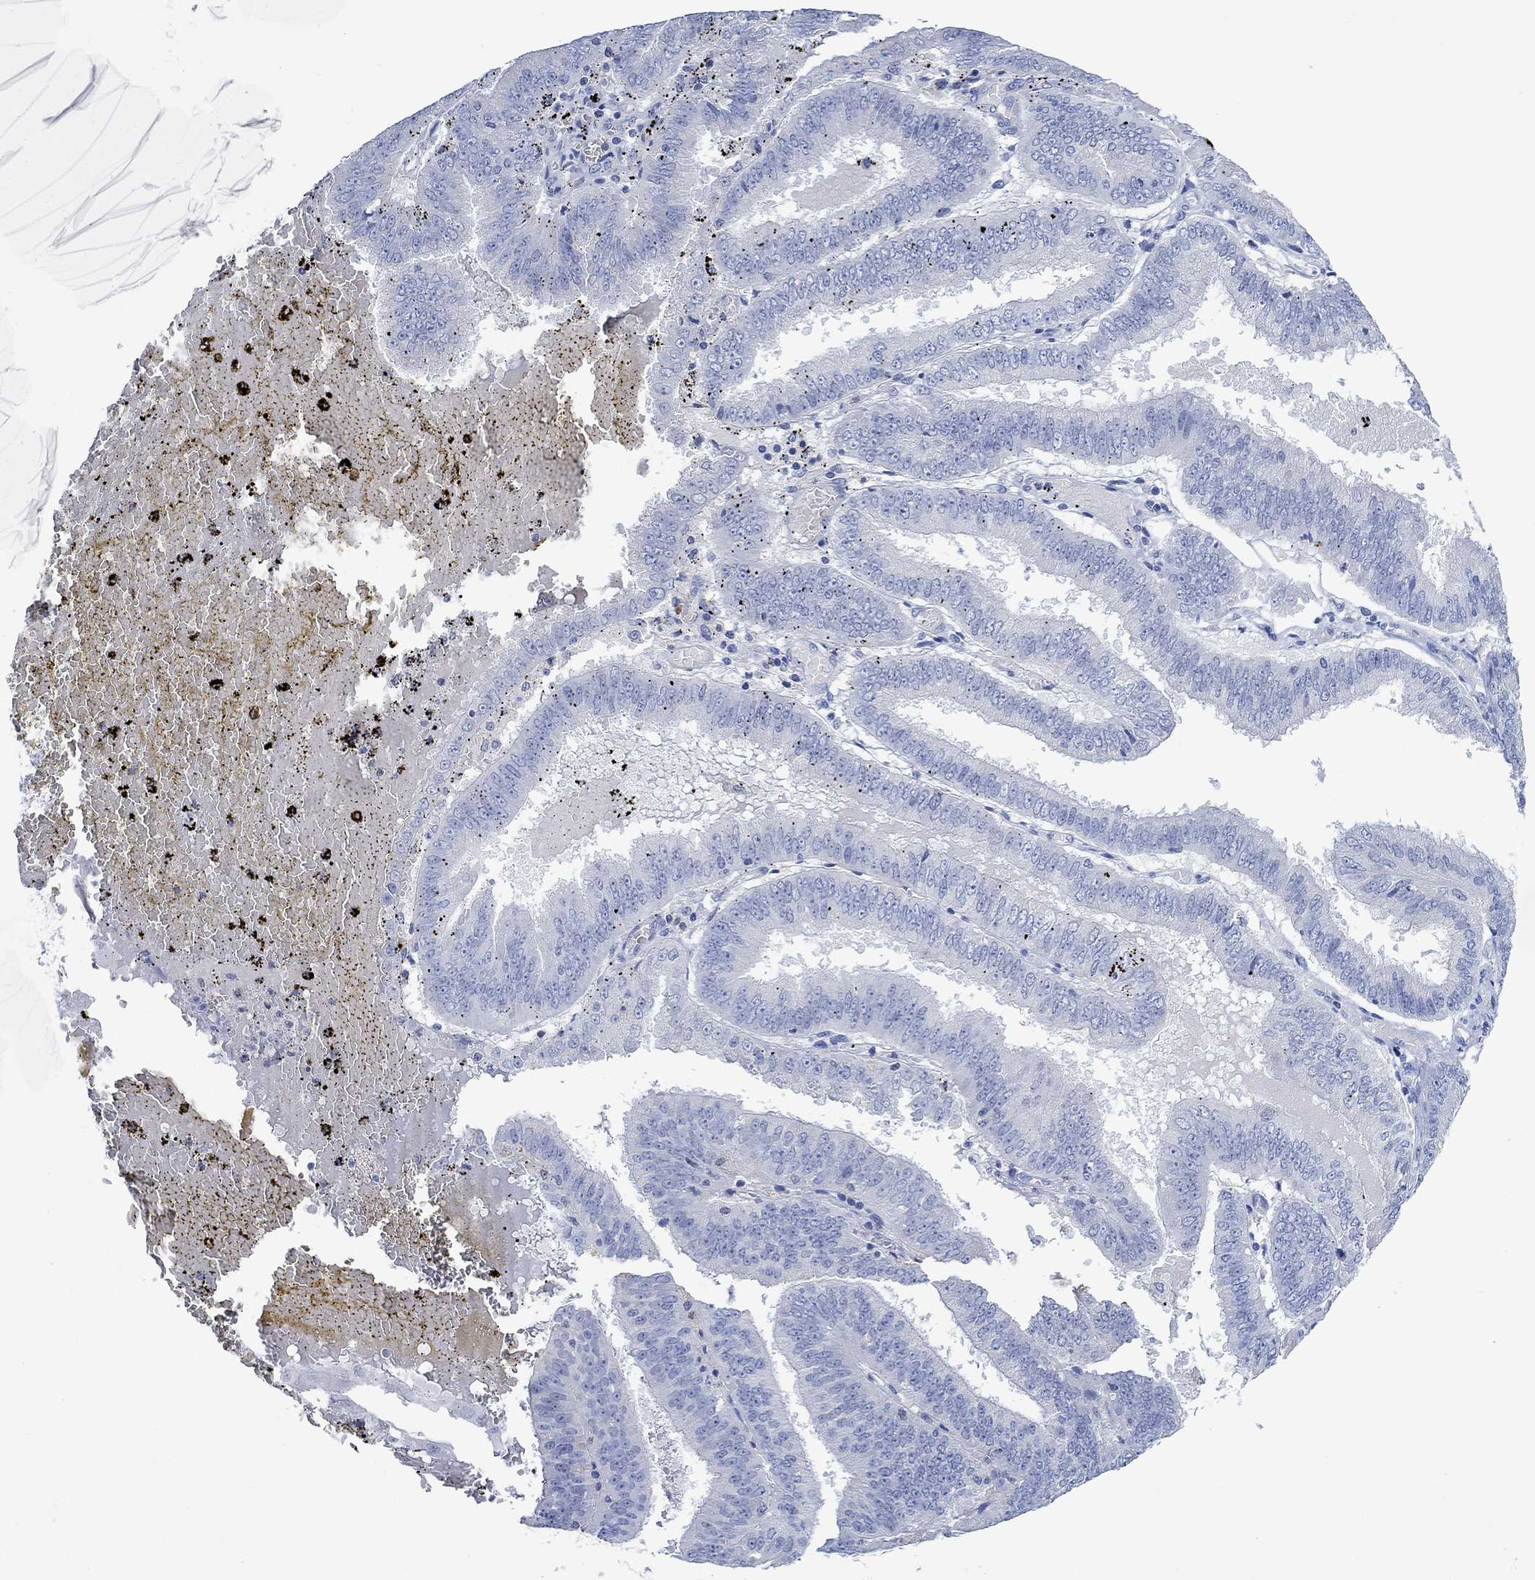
{"staining": {"intensity": "negative", "quantity": "none", "location": "none"}, "tissue": "endometrial cancer", "cell_type": "Tumor cells", "image_type": "cancer", "snomed": [{"axis": "morphology", "description": "Adenocarcinoma, NOS"}, {"axis": "topography", "description": "Endometrium"}], "caption": "IHC photomicrograph of human endometrial adenocarcinoma stained for a protein (brown), which reveals no positivity in tumor cells.", "gene": "PPP1R17", "patient": {"sex": "female", "age": 66}}